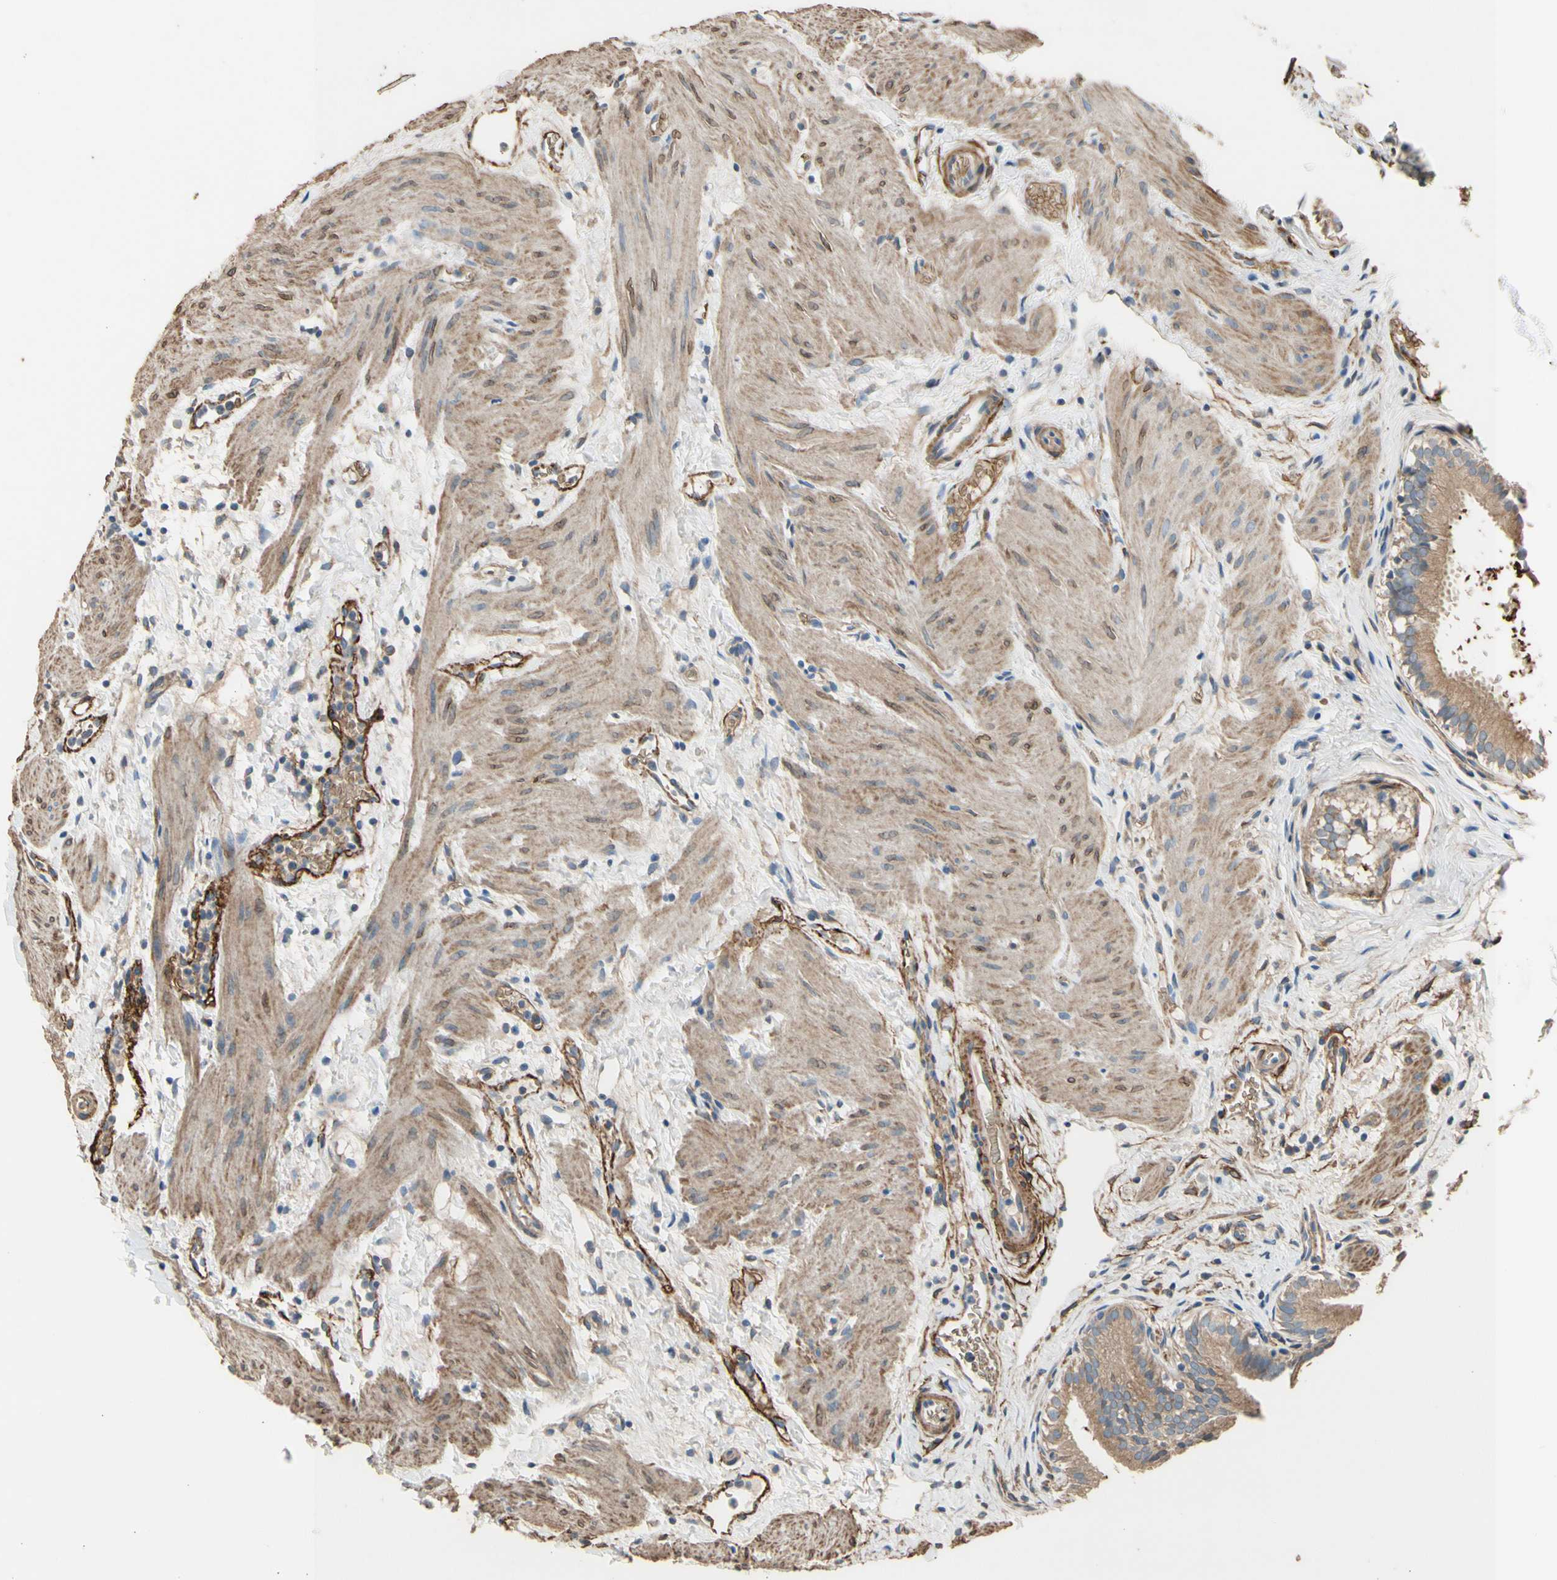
{"staining": {"intensity": "moderate", "quantity": ">75%", "location": "cytoplasmic/membranous"}, "tissue": "gallbladder", "cell_type": "Glandular cells", "image_type": "normal", "snomed": [{"axis": "morphology", "description": "Normal tissue, NOS"}, {"axis": "topography", "description": "Gallbladder"}], "caption": "Glandular cells show moderate cytoplasmic/membranous expression in approximately >75% of cells in benign gallbladder.", "gene": "SUSD2", "patient": {"sex": "female", "age": 26}}